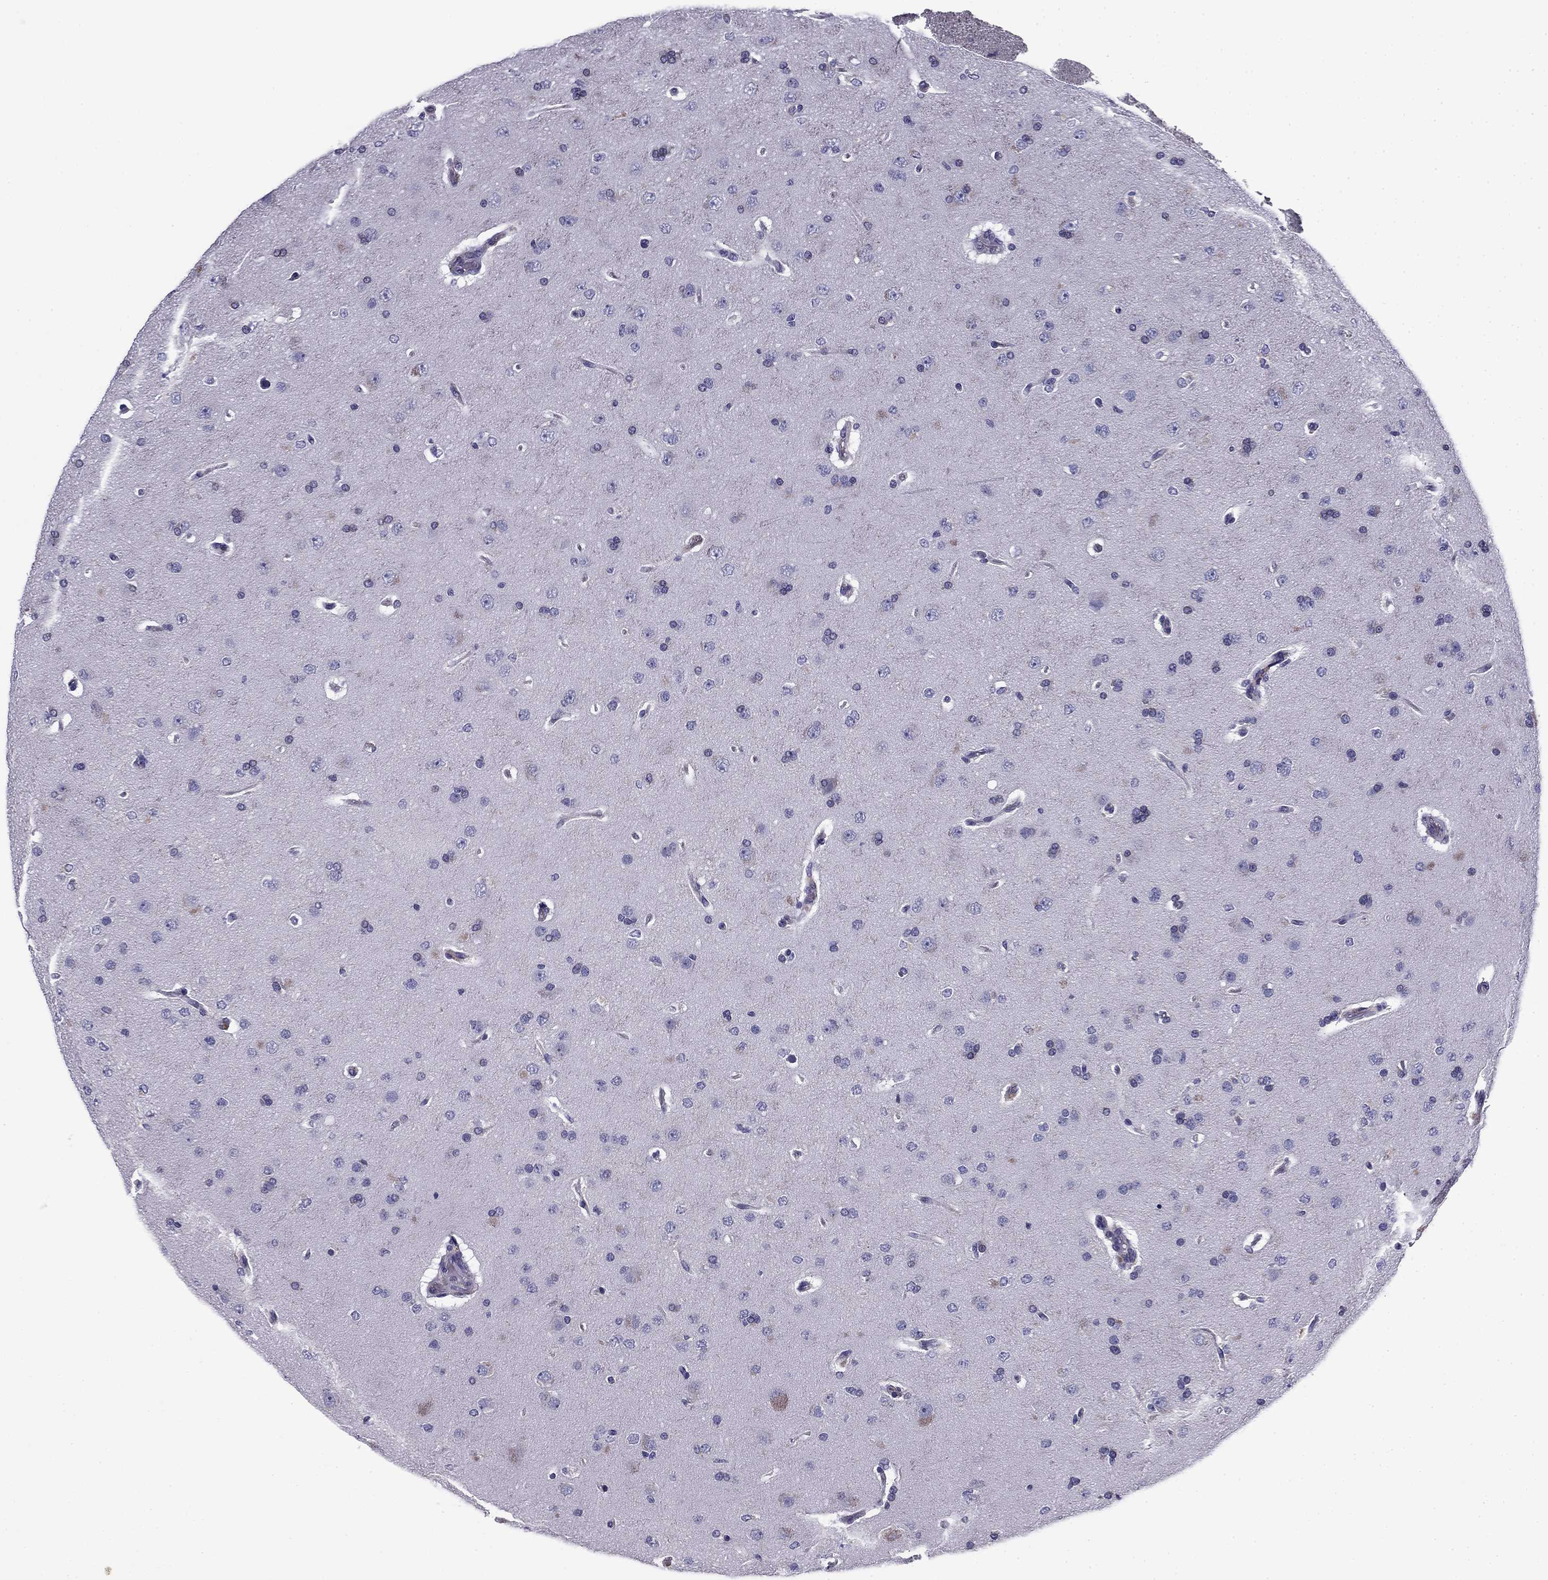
{"staining": {"intensity": "negative", "quantity": "none", "location": "none"}, "tissue": "glioma", "cell_type": "Tumor cells", "image_type": "cancer", "snomed": [{"axis": "morphology", "description": "Glioma, malignant, NOS"}, {"axis": "topography", "description": "Cerebral cortex"}], "caption": "A photomicrograph of glioma stained for a protein reveals no brown staining in tumor cells.", "gene": "FLNC", "patient": {"sex": "male", "age": 58}}